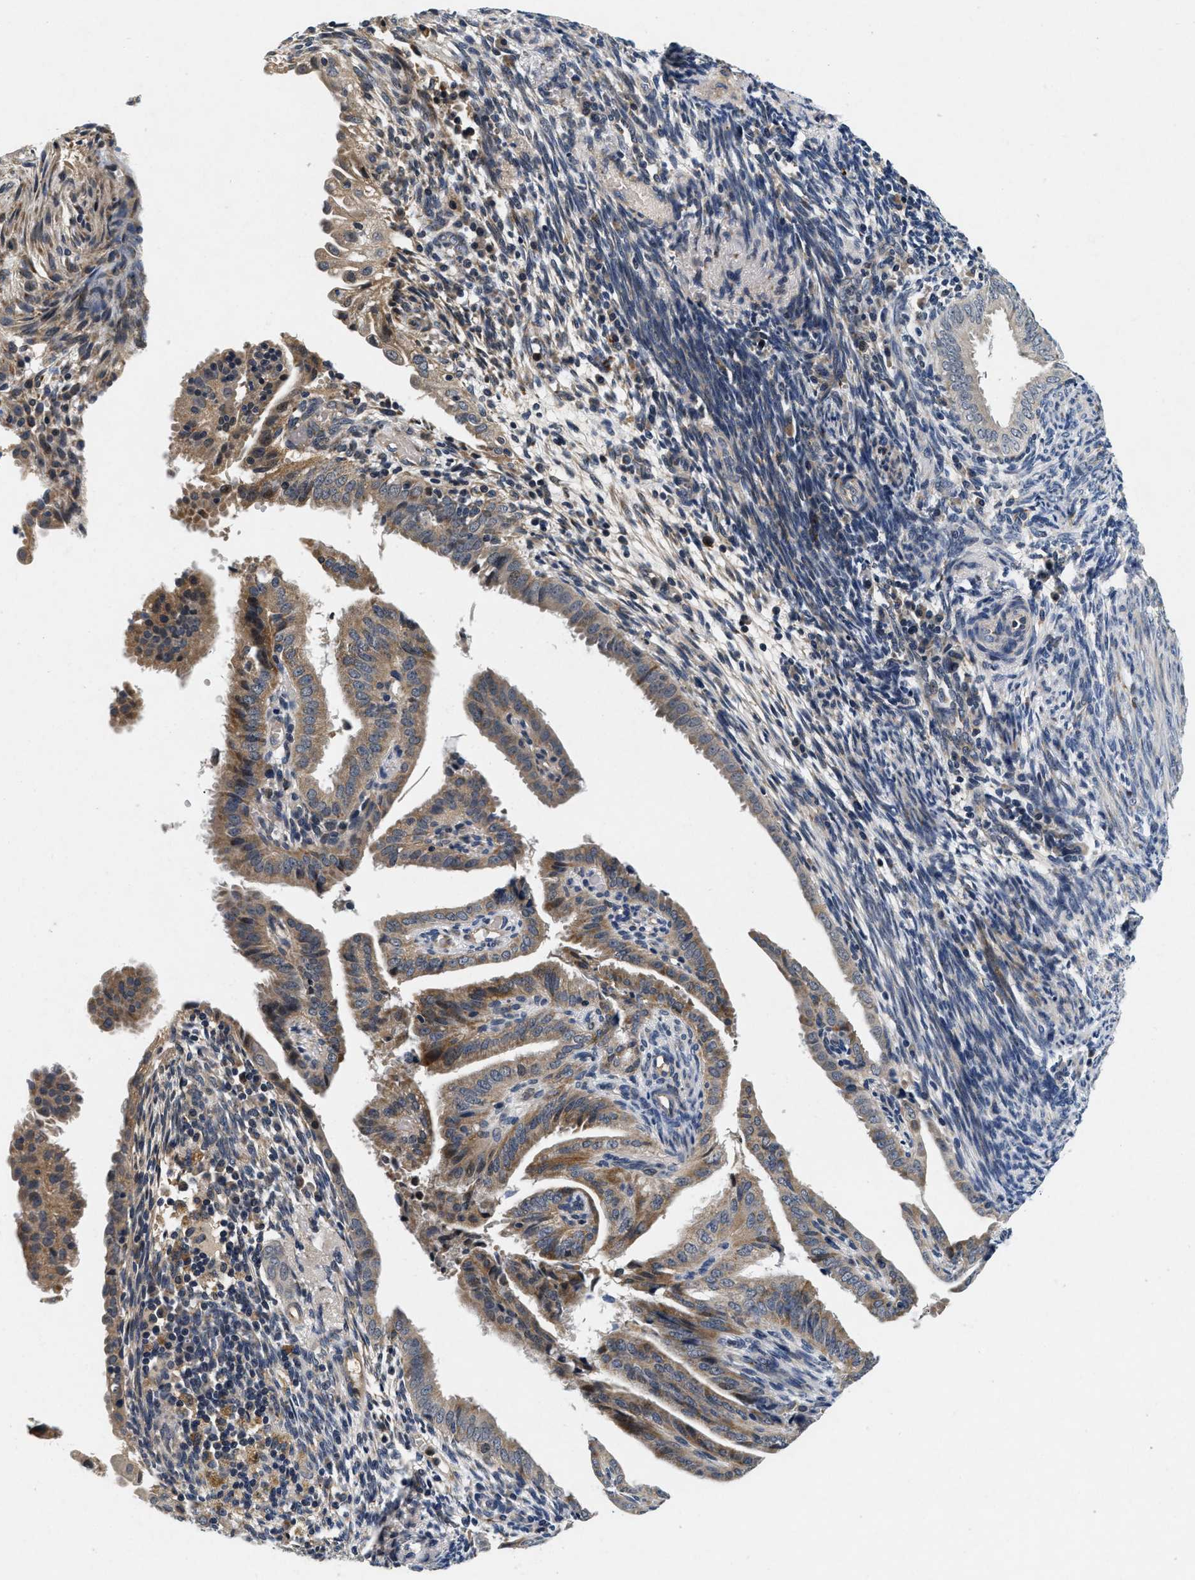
{"staining": {"intensity": "weak", "quantity": ">75%", "location": "cytoplasmic/membranous"}, "tissue": "endometrial cancer", "cell_type": "Tumor cells", "image_type": "cancer", "snomed": [{"axis": "morphology", "description": "Adenocarcinoma, NOS"}, {"axis": "topography", "description": "Endometrium"}], "caption": "Human adenocarcinoma (endometrial) stained with a protein marker demonstrates weak staining in tumor cells.", "gene": "PDP1", "patient": {"sex": "female", "age": 58}}